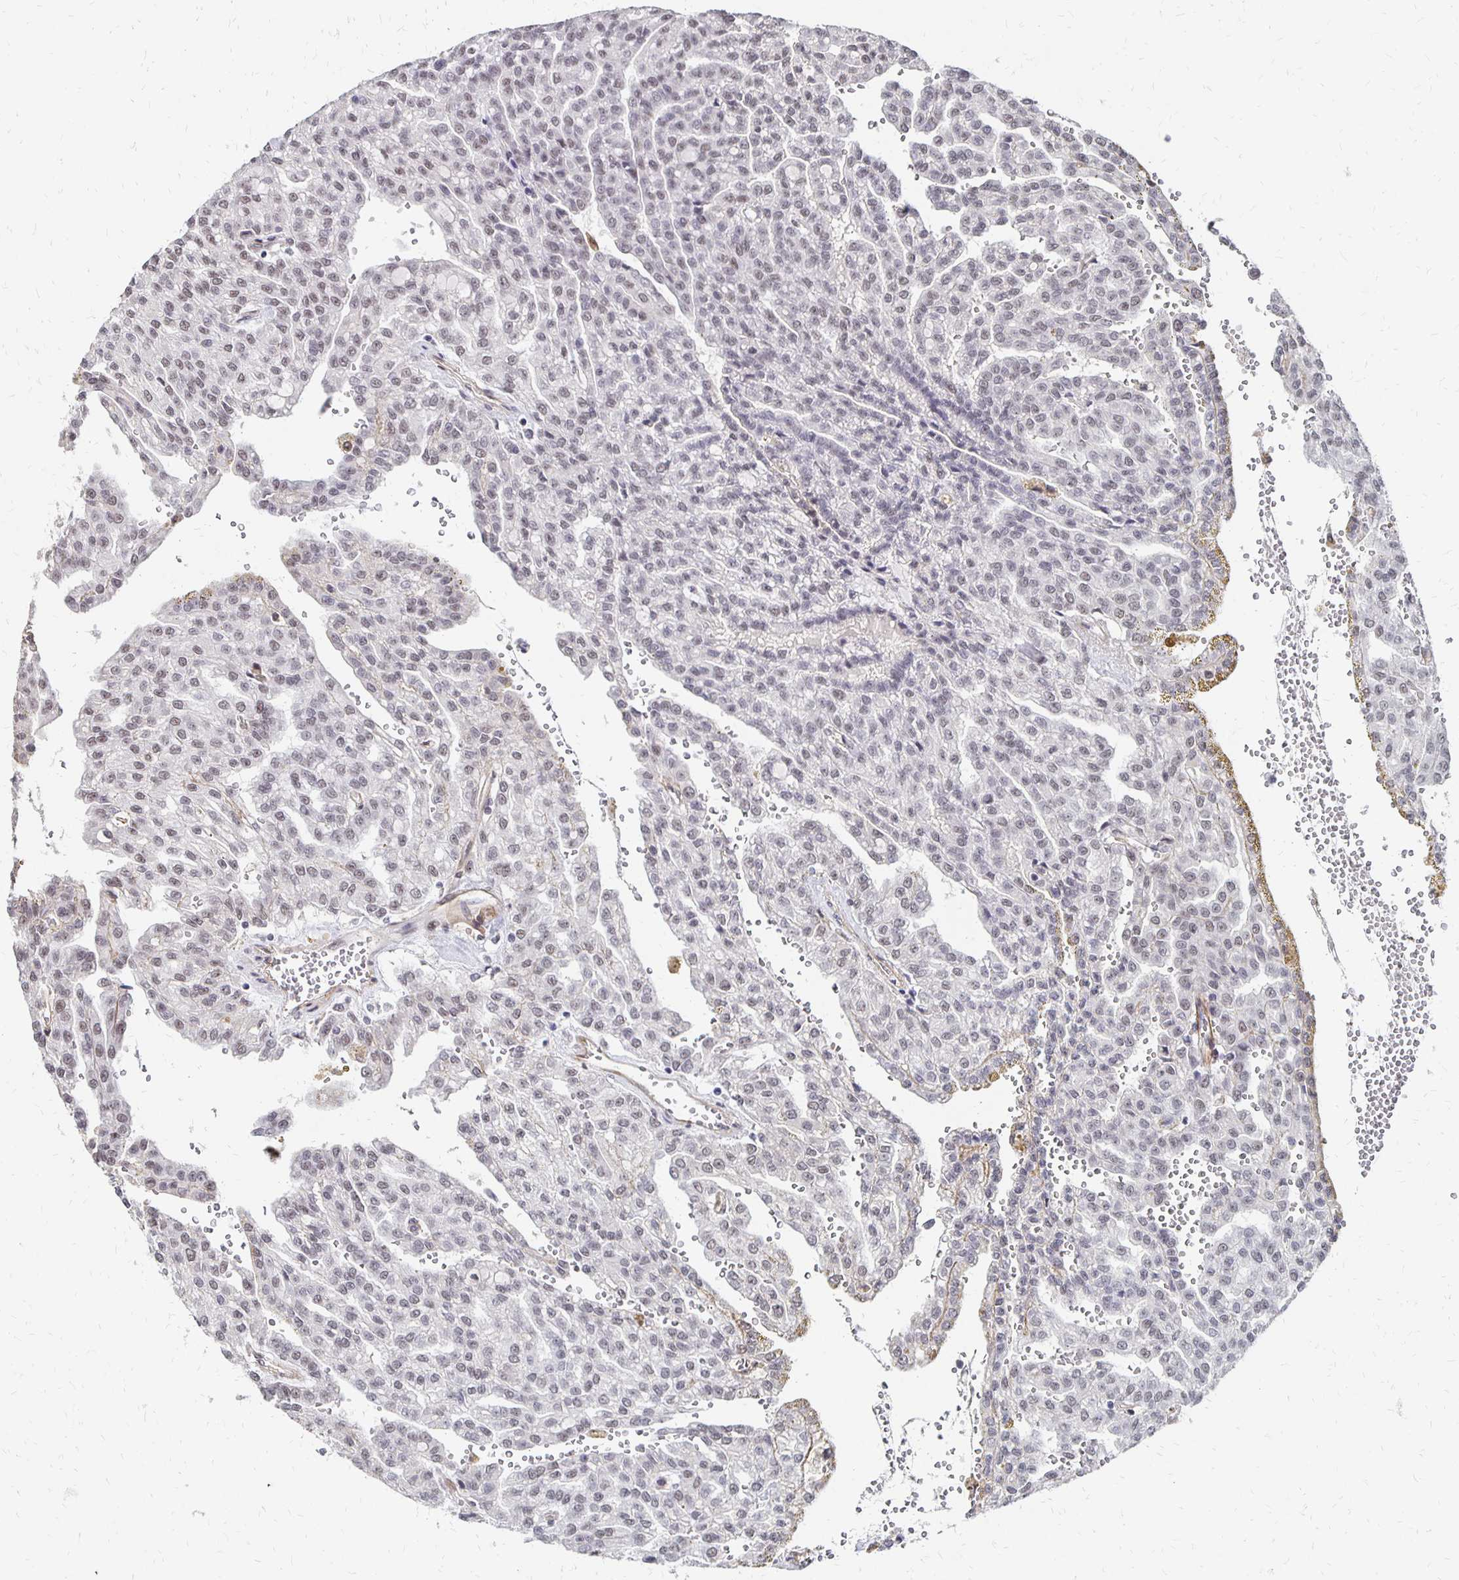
{"staining": {"intensity": "weak", "quantity": "<25%", "location": "nuclear"}, "tissue": "renal cancer", "cell_type": "Tumor cells", "image_type": "cancer", "snomed": [{"axis": "morphology", "description": "Adenocarcinoma, NOS"}, {"axis": "topography", "description": "Kidney"}], "caption": "Immunohistochemistry micrograph of renal adenocarcinoma stained for a protein (brown), which demonstrates no expression in tumor cells.", "gene": "CLASRP", "patient": {"sex": "male", "age": 63}}